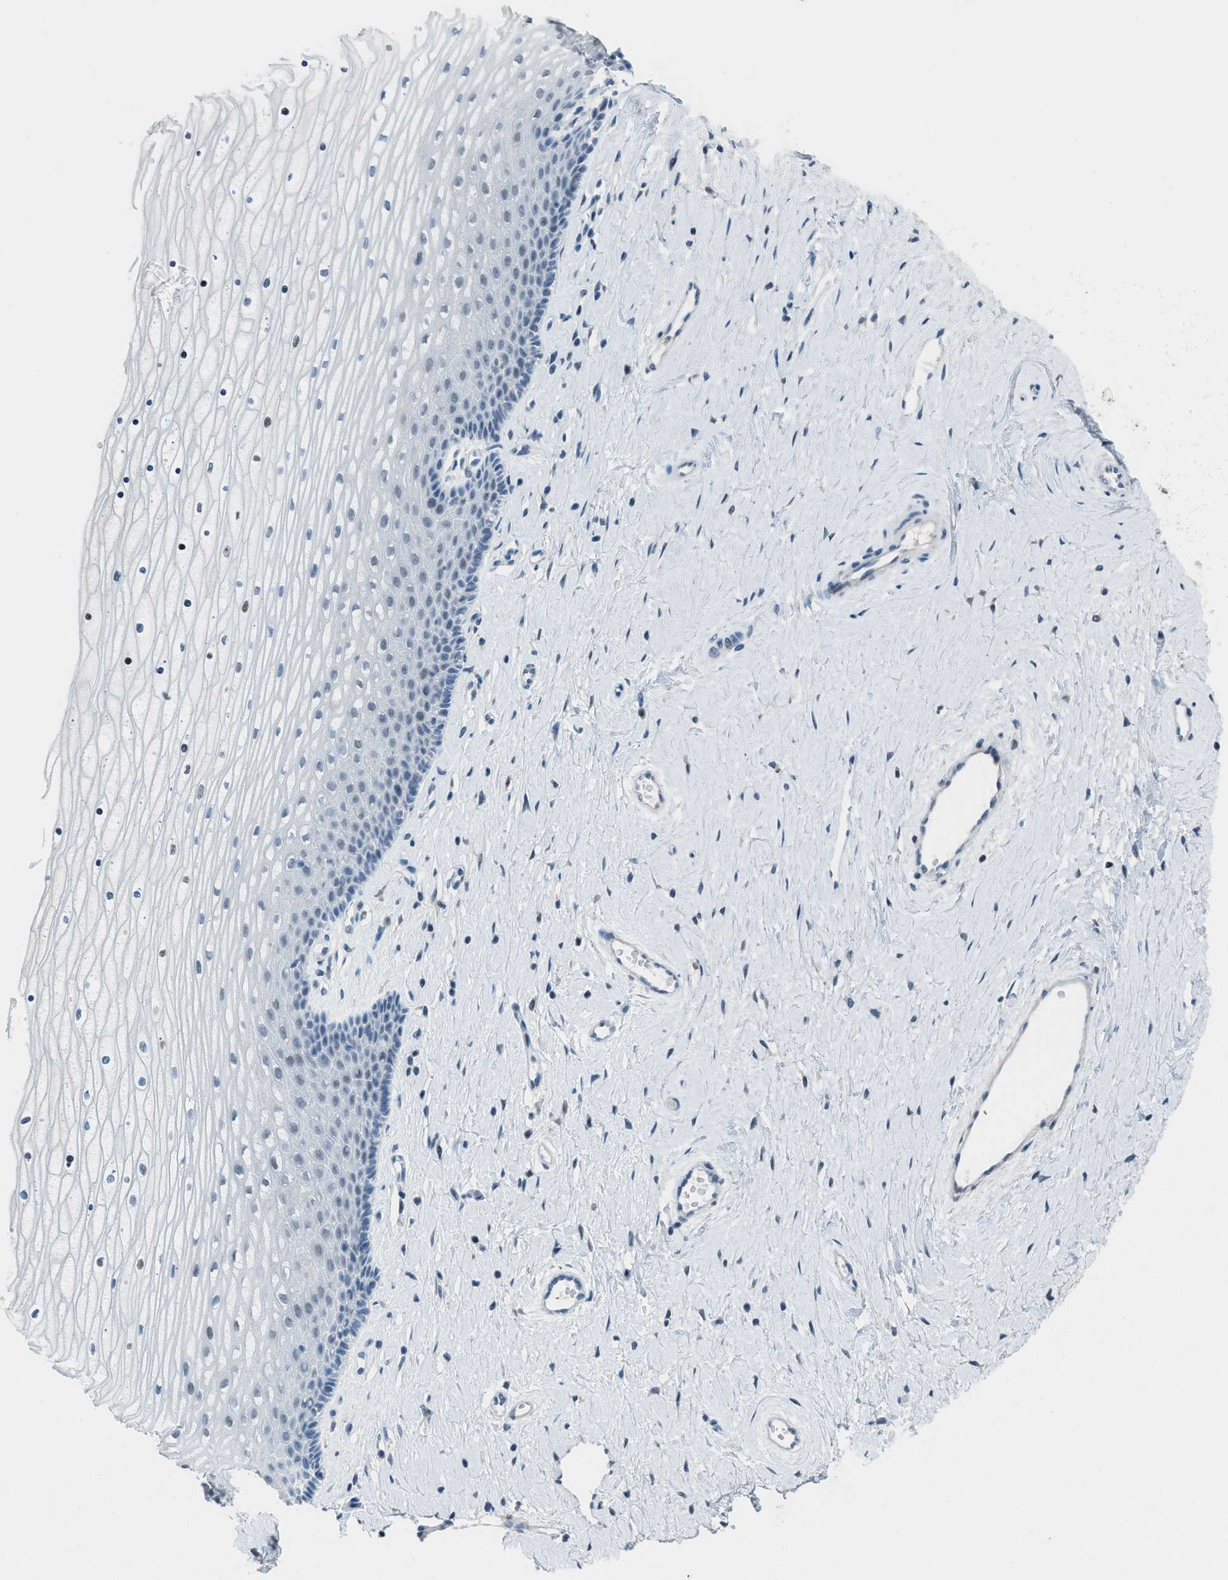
{"staining": {"intensity": "negative", "quantity": "none", "location": "none"}, "tissue": "cervix", "cell_type": "Glandular cells", "image_type": "normal", "snomed": [{"axis": "morphology", "description": "Normal tissue, NOS"}, {"axis": "topography", "description": "Cervix"}], "caption": "High power microscopy micrograph of an immunohistochemistry (IHC) image of normal cervix, revealing no significant positivity in glandular cells.", "gene": "TTC13", "patient": {"sex": "female", "age": 39}}